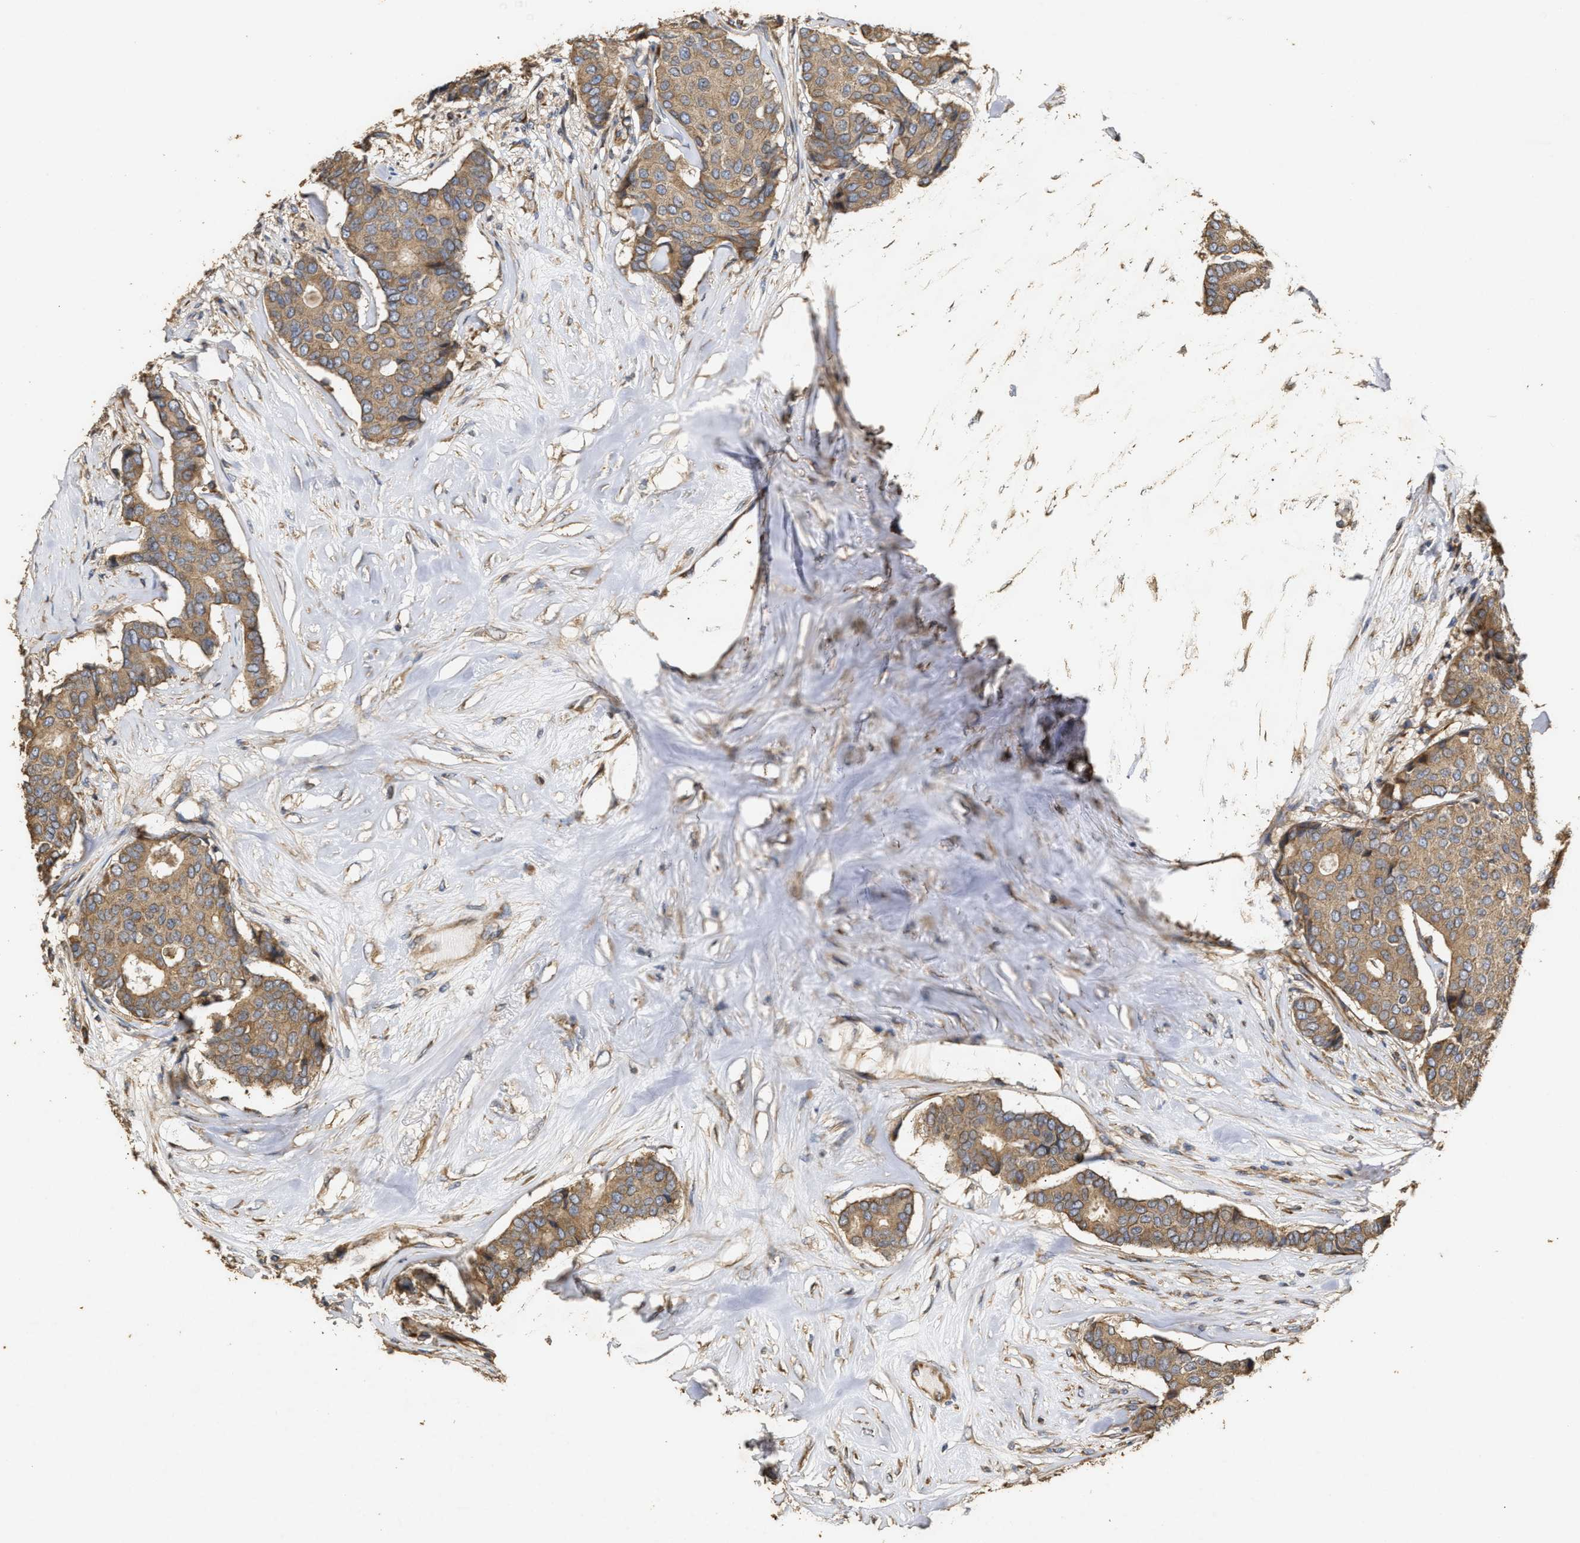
{"staining": {"intensity": "moderate", "quantity": ">75%", "location": "cytoplasmic/membranous"}, "tissue": "breast cancer", "cell_type": "Tumor cells", "image_type": "cancer", "snomed": [{"axis": "morphology", "description": "Duct carcinoma"}, {"axis": "topography", "description": "Breast"}], "caption": "Protein staining by IHC exhibits moderate cytoplasmic/membranous expression in approximately >75% of tumor cells in invasive ductal carcinoma (breast).", "gene": "NAV1", "patient": {"sex": "female", "age": 75}}